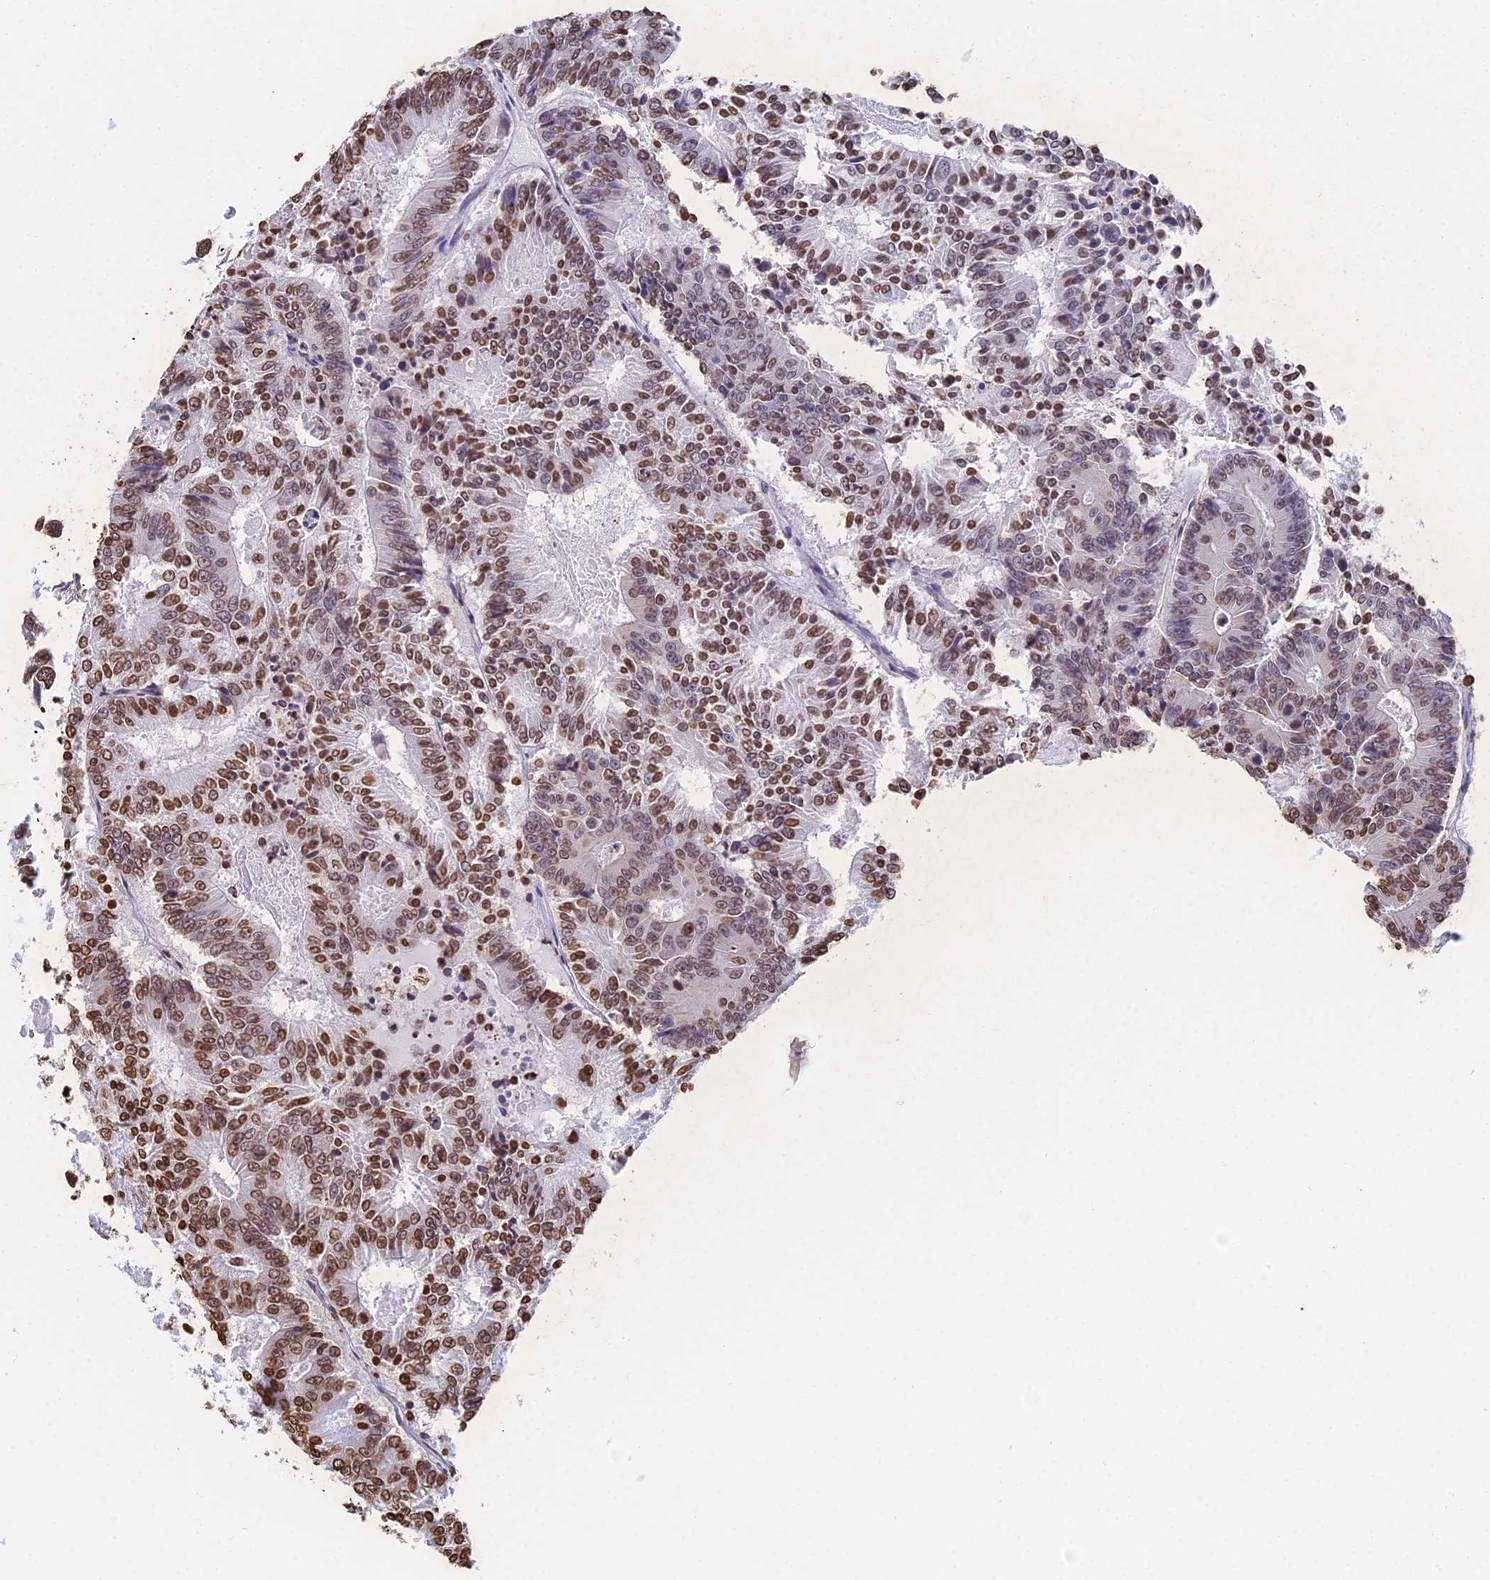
{"staining": {"intensity": "moderate", "quantity": "25%-75%", "location": "nuclear"}, "tissue": "colorectal cancer", "cell_type": "Tumor cells", "image_type": "cancer", "snomed": [{"axis": "morphology", "description": "Adenocarcinoma, NOS"}, {"axis": "topography", "description": "Colon"}], "caption": "A medium amount of moderate nuclear staining is identified in approximately 25%-75% of tumor cells in colorectal cancer tissue.", "gene": "GBP3", "patient": {"sex": "male", "age": 83}}